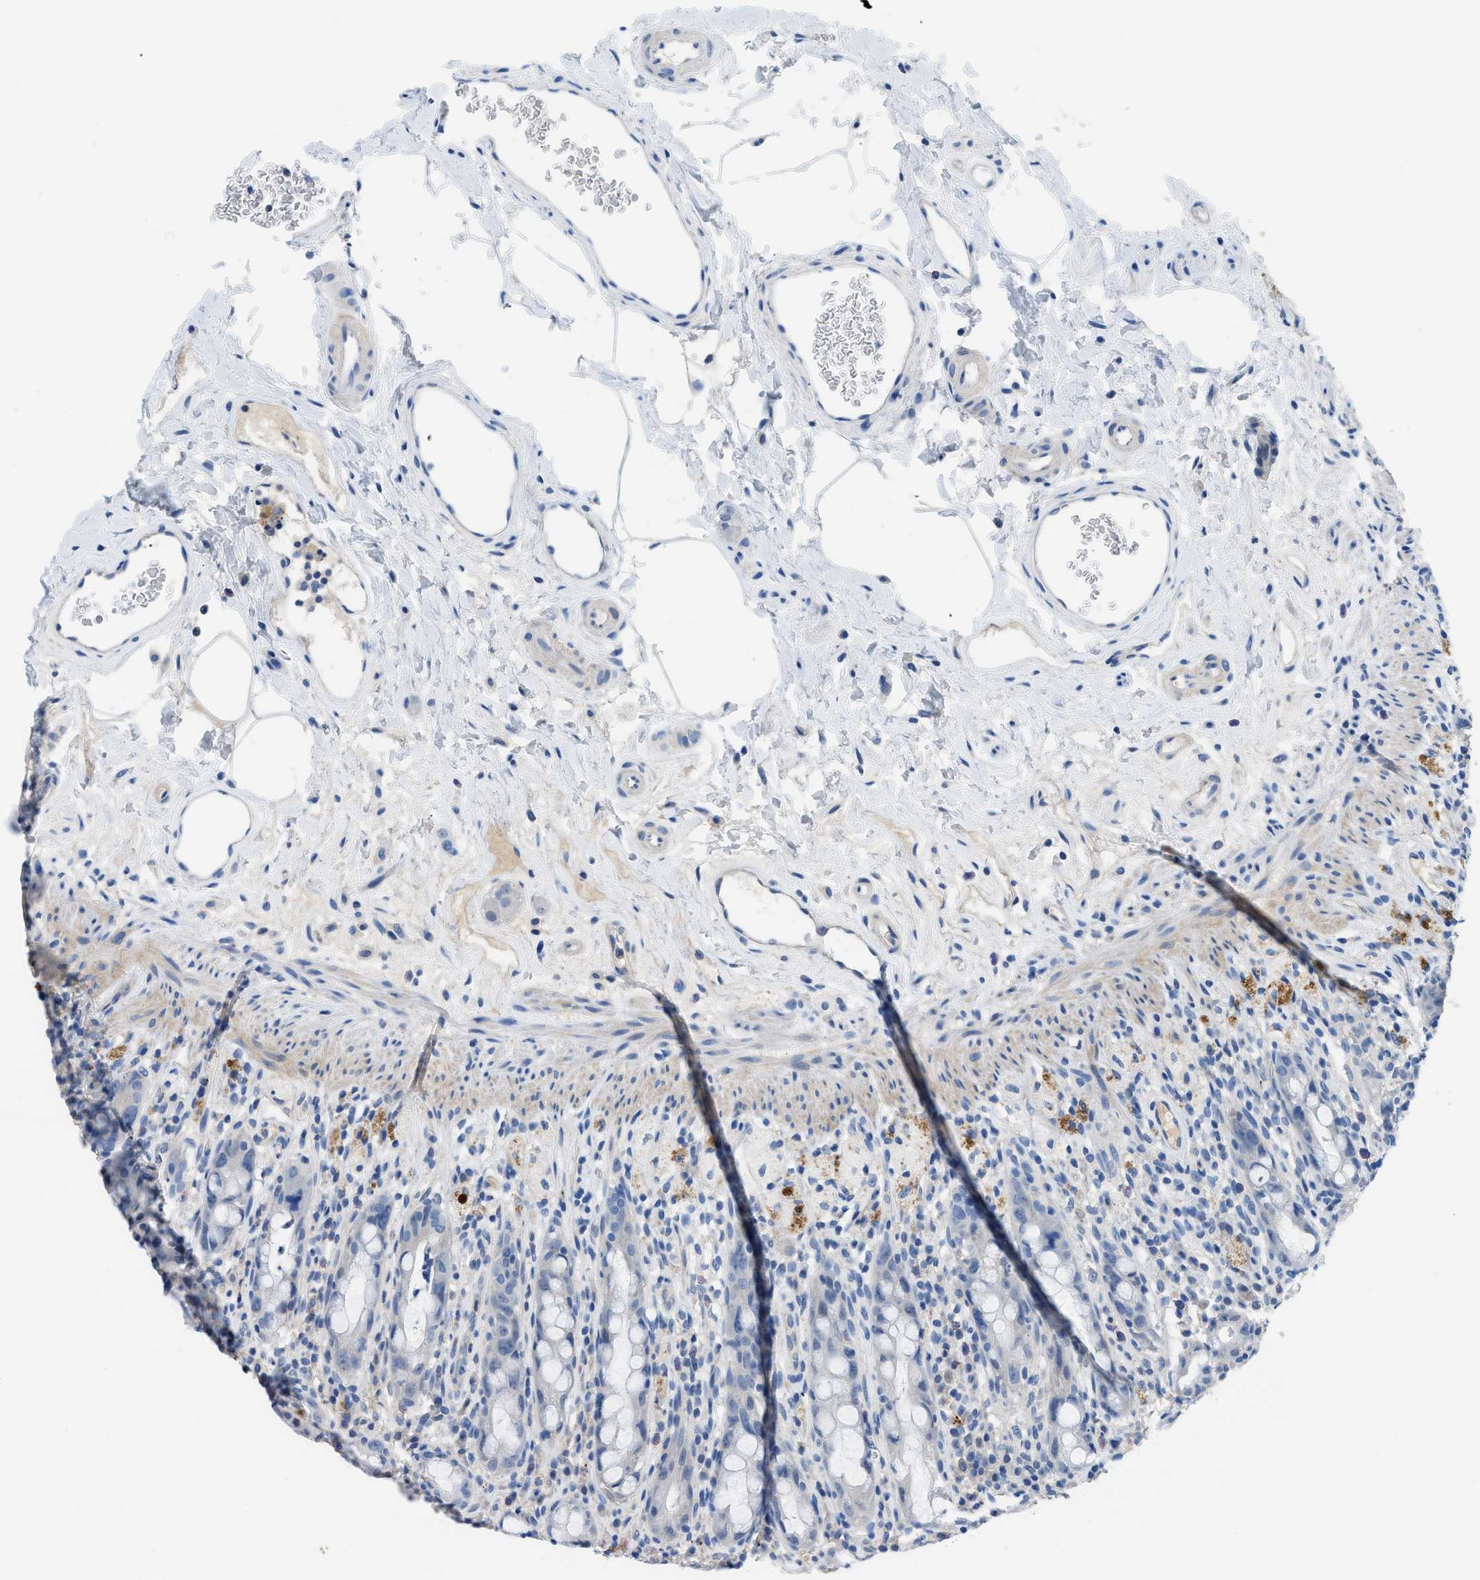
{"staining": {"intensity": "negative", "quantity": "none", "location": "none"}, "tissue": "rectum", "cell_type": "Glandular cells", "image_type": "normal", "snomed": [{"axis": "morphology", "description": "Normal tissue, NOS"}, {"axis": "topography", "description": "Rectum"}], "caption": "This image is of unremarkable rectum stained with immunohistochemistry to label a protein in brown with the nuclei are counter-stained blue. There is no positivity in glandular cells.", "gene": "SLC10A6", "patient": {"sex": "male", "age": 44}}